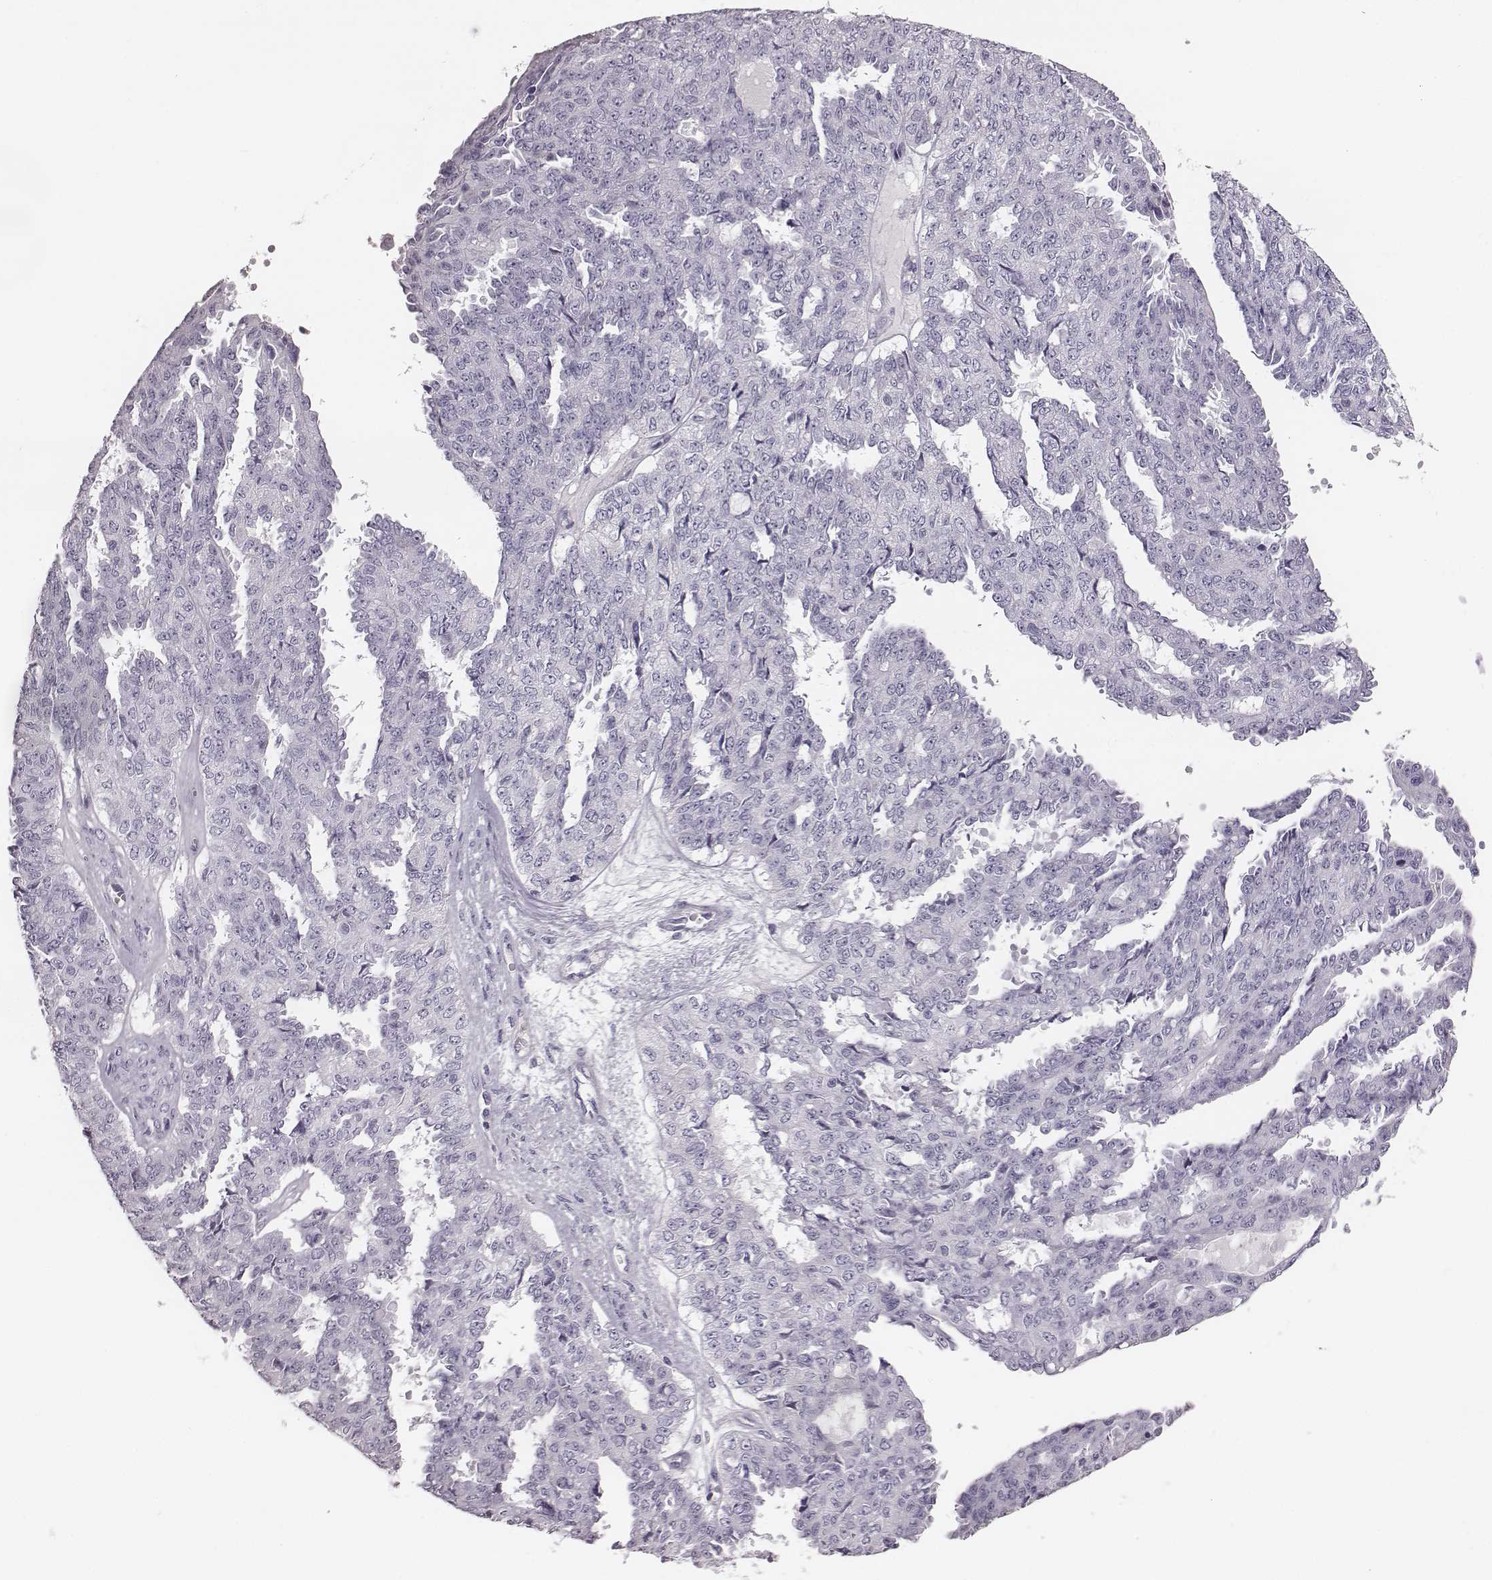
{"staining": {"intensity": "negative", "quantity": "none", "location": "none"}, "tissue": "ovarian cancer", "cell_type": "Tumor cells", "image_type": "cancer", "snomed": [{"axis": "morphology", "description": "Cystadenocarcinoma, serous, NOS"}, {"axis": "topography", "description": "Ovary"}], "caption": "This is an immunohistochemistry histopathology image of ovarian serous cystadenocarcinoma. There is no staining in tumor cells.", "gene": "CRISP1", "patient": {"sex": "female", "age": 71}}